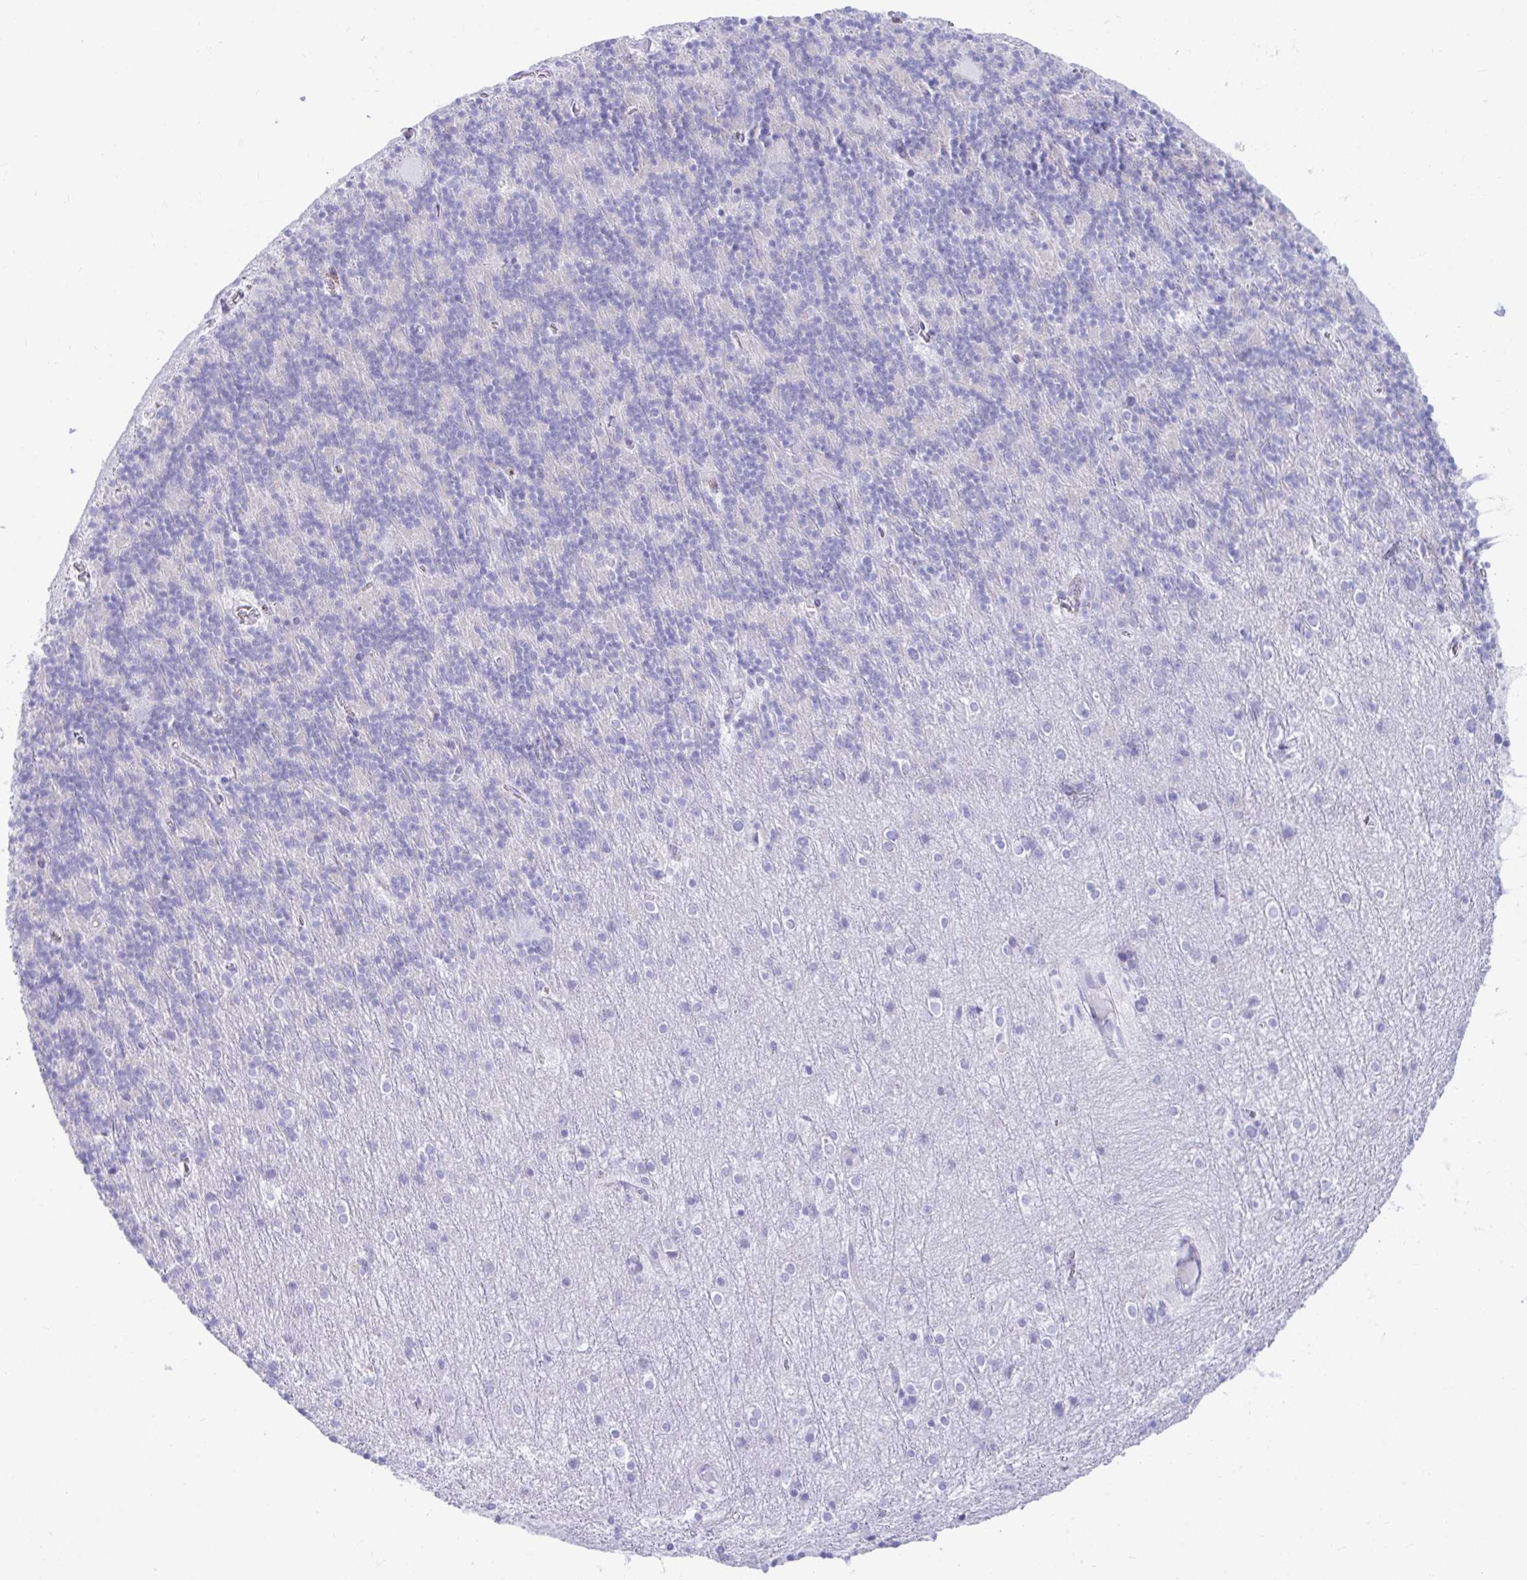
{"staining": {"intensity": "negative", "quantity": "none", "location": "none"}, "tissue": "cerebellum", "cell_type": "Cells in granular layer", "image_type": "normal", "snomed": [{"axis": "morphology", "description": "Normal tissue, NOS"}, {"axis": "topography", "description": "Cerebellum"}], "caption": "Cells in granular layer are negative for brown protein staining in benign cerebellum. Brightfield microscopy of IHC stained with DAB (3,3'-diaminobenzidine) (brown) and hematoxylin (blue), captured at high magnification.", "gene": "SHISA8", "patient": {"sex": "male", "age": 70}}